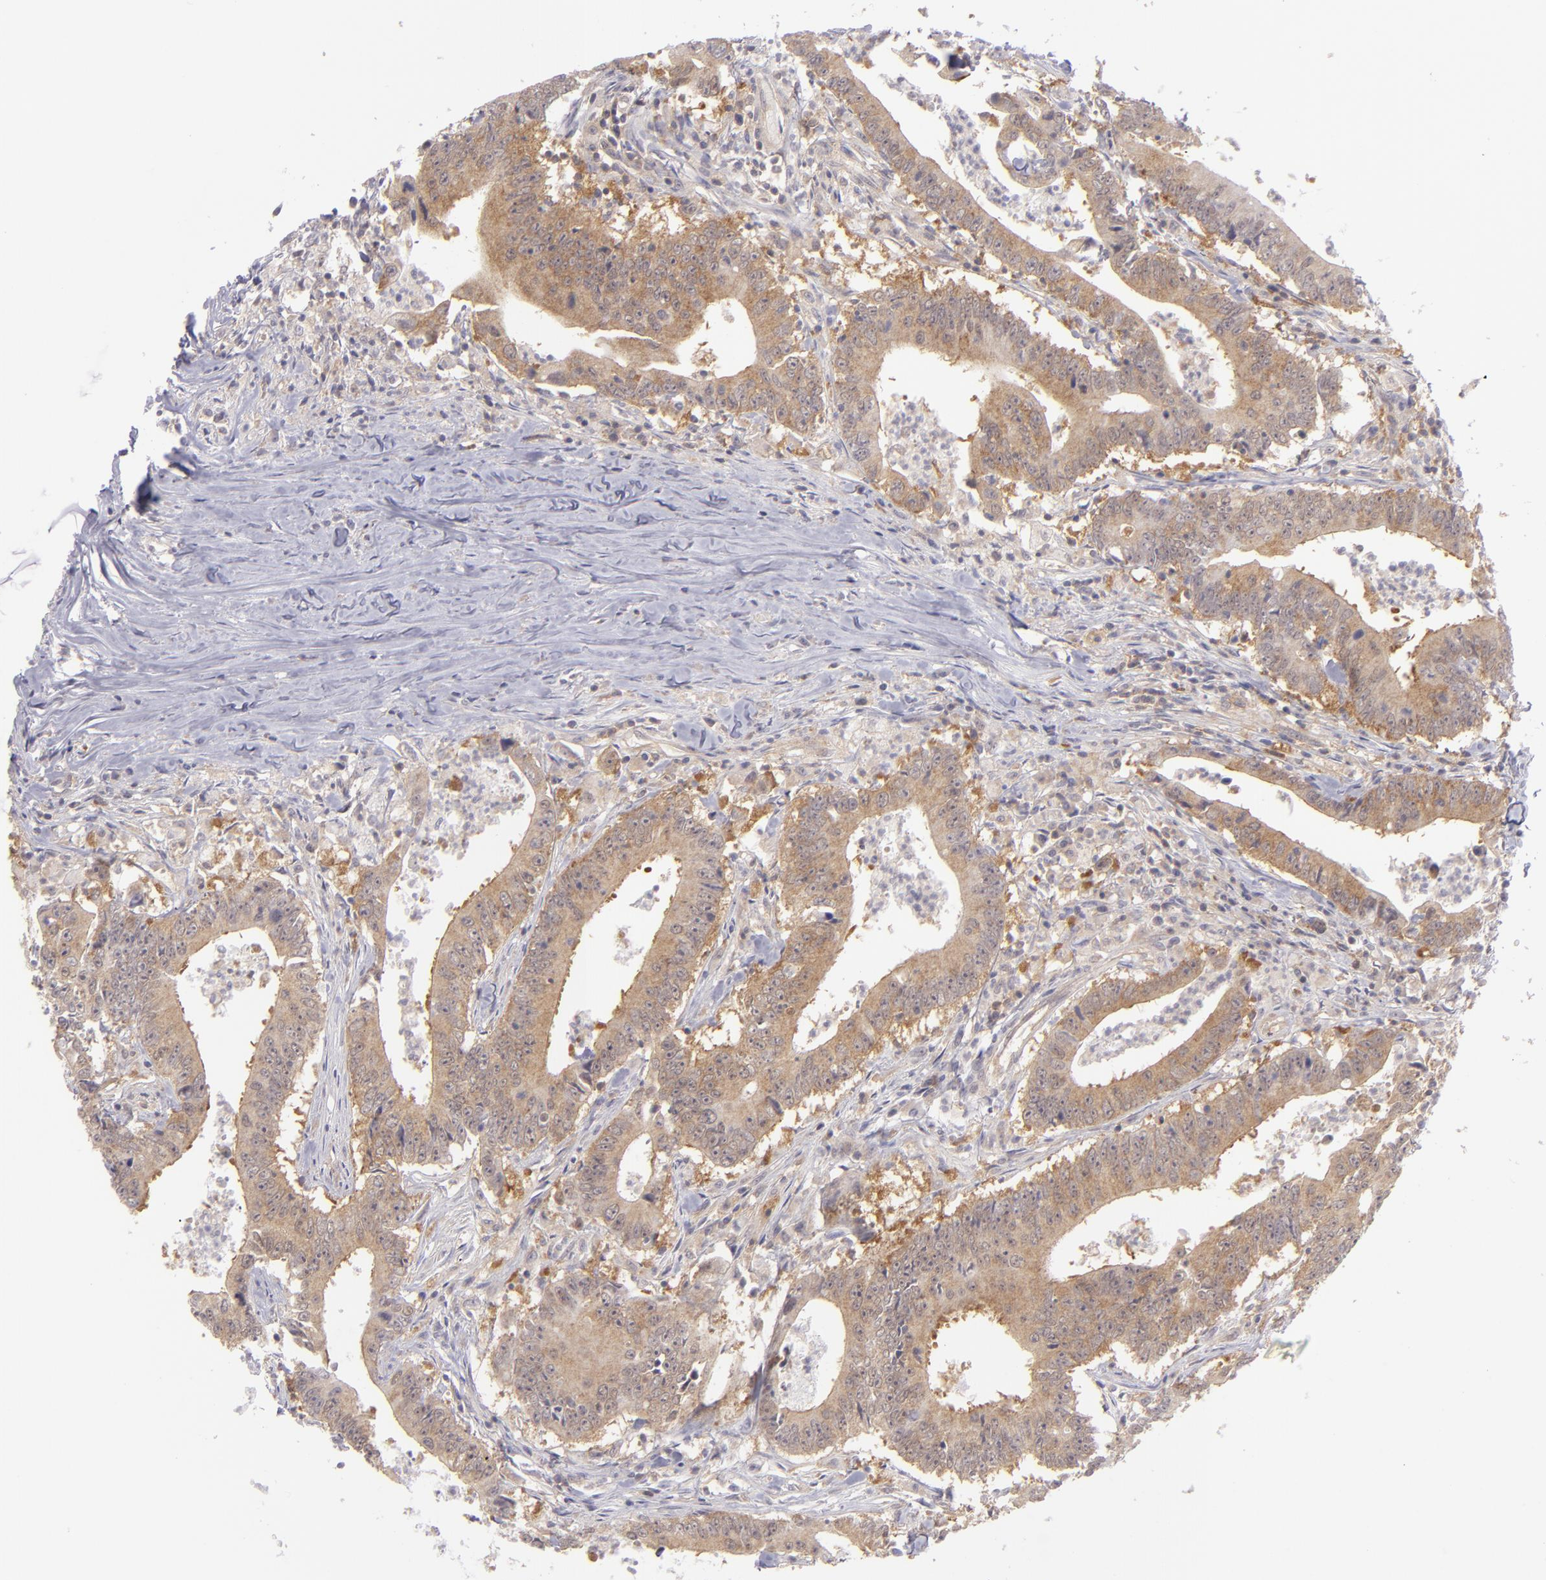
{"staining": {"intensity": "weak", "quantity": ">75%", "location": "cytoplasmic/membranous"}, "tissue": "colorectal cancer", "cell_type": "Tumor cells", "image_type": "cancer", "snomed": [{"axis": "morphology", "description": "Adenocarcinoma, NOS"}, {"axis": "topography", "description": "Colon"}], "caption": "An image showing weak cytoplasmic/membranous positivity in about >75% of tumor cells in colorectal cancer (adenocarcinoma), as visualized by brown immunohistochemical staining.", "gene": "PTPN13", "patient": {"sex": "male", "age": 55}}